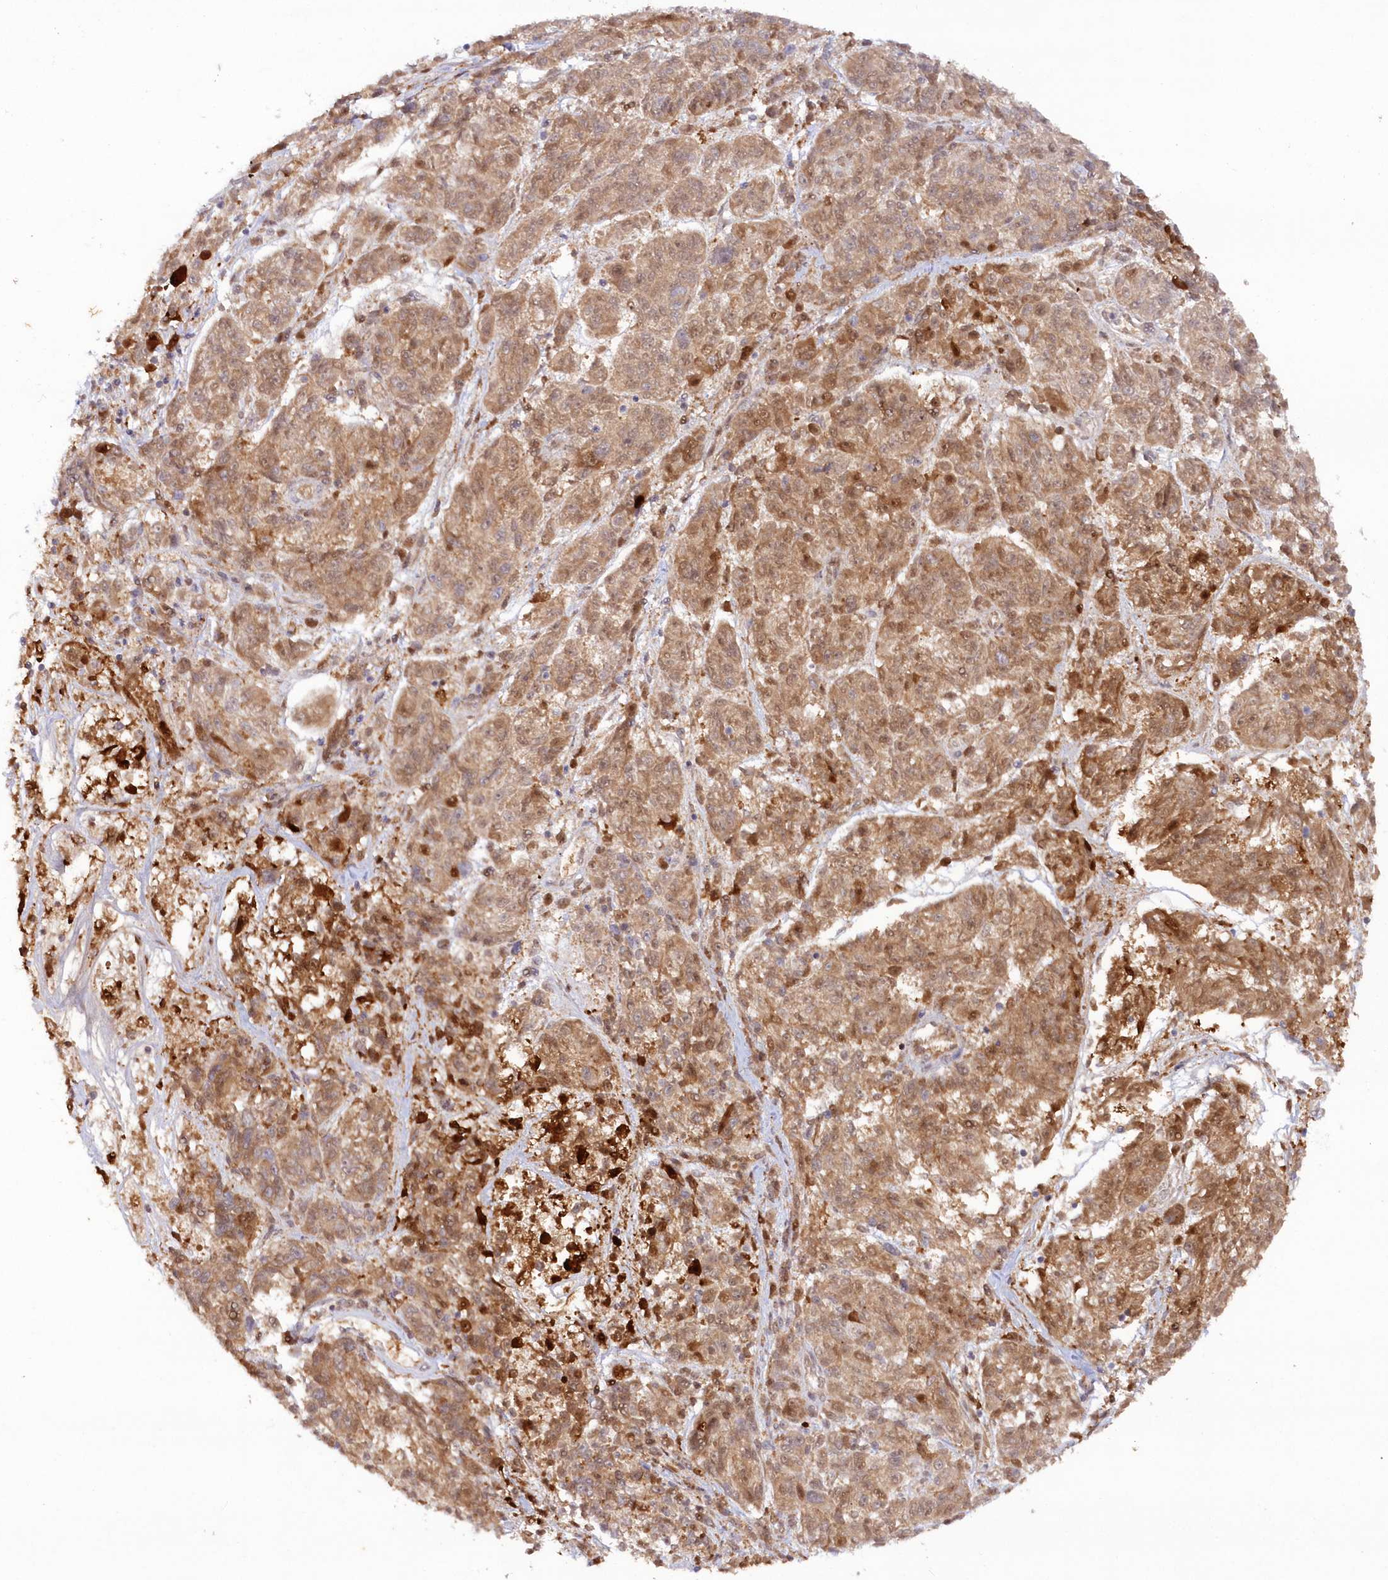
{"staining": {"intensity": "moderate", "quantity": ">75%", "location": "cytoplasmic/membranous"}, "tissue": "melanoma", "cell_type": "Tumor cells", "image_type": "cancer", "snomed": [{"axis": "morphology", "description": "Malignant melanoma, NOS"}, {"axis": "topography", "description": "Skin"}], "caption": "DAB immunohistochemical staining of human melanoma reveals moderate cytoplasmic/membranous protein expression in about >75% of tumor cells.", "gene": "GBE1", "patient": {"sex": "male", "age": 53}}